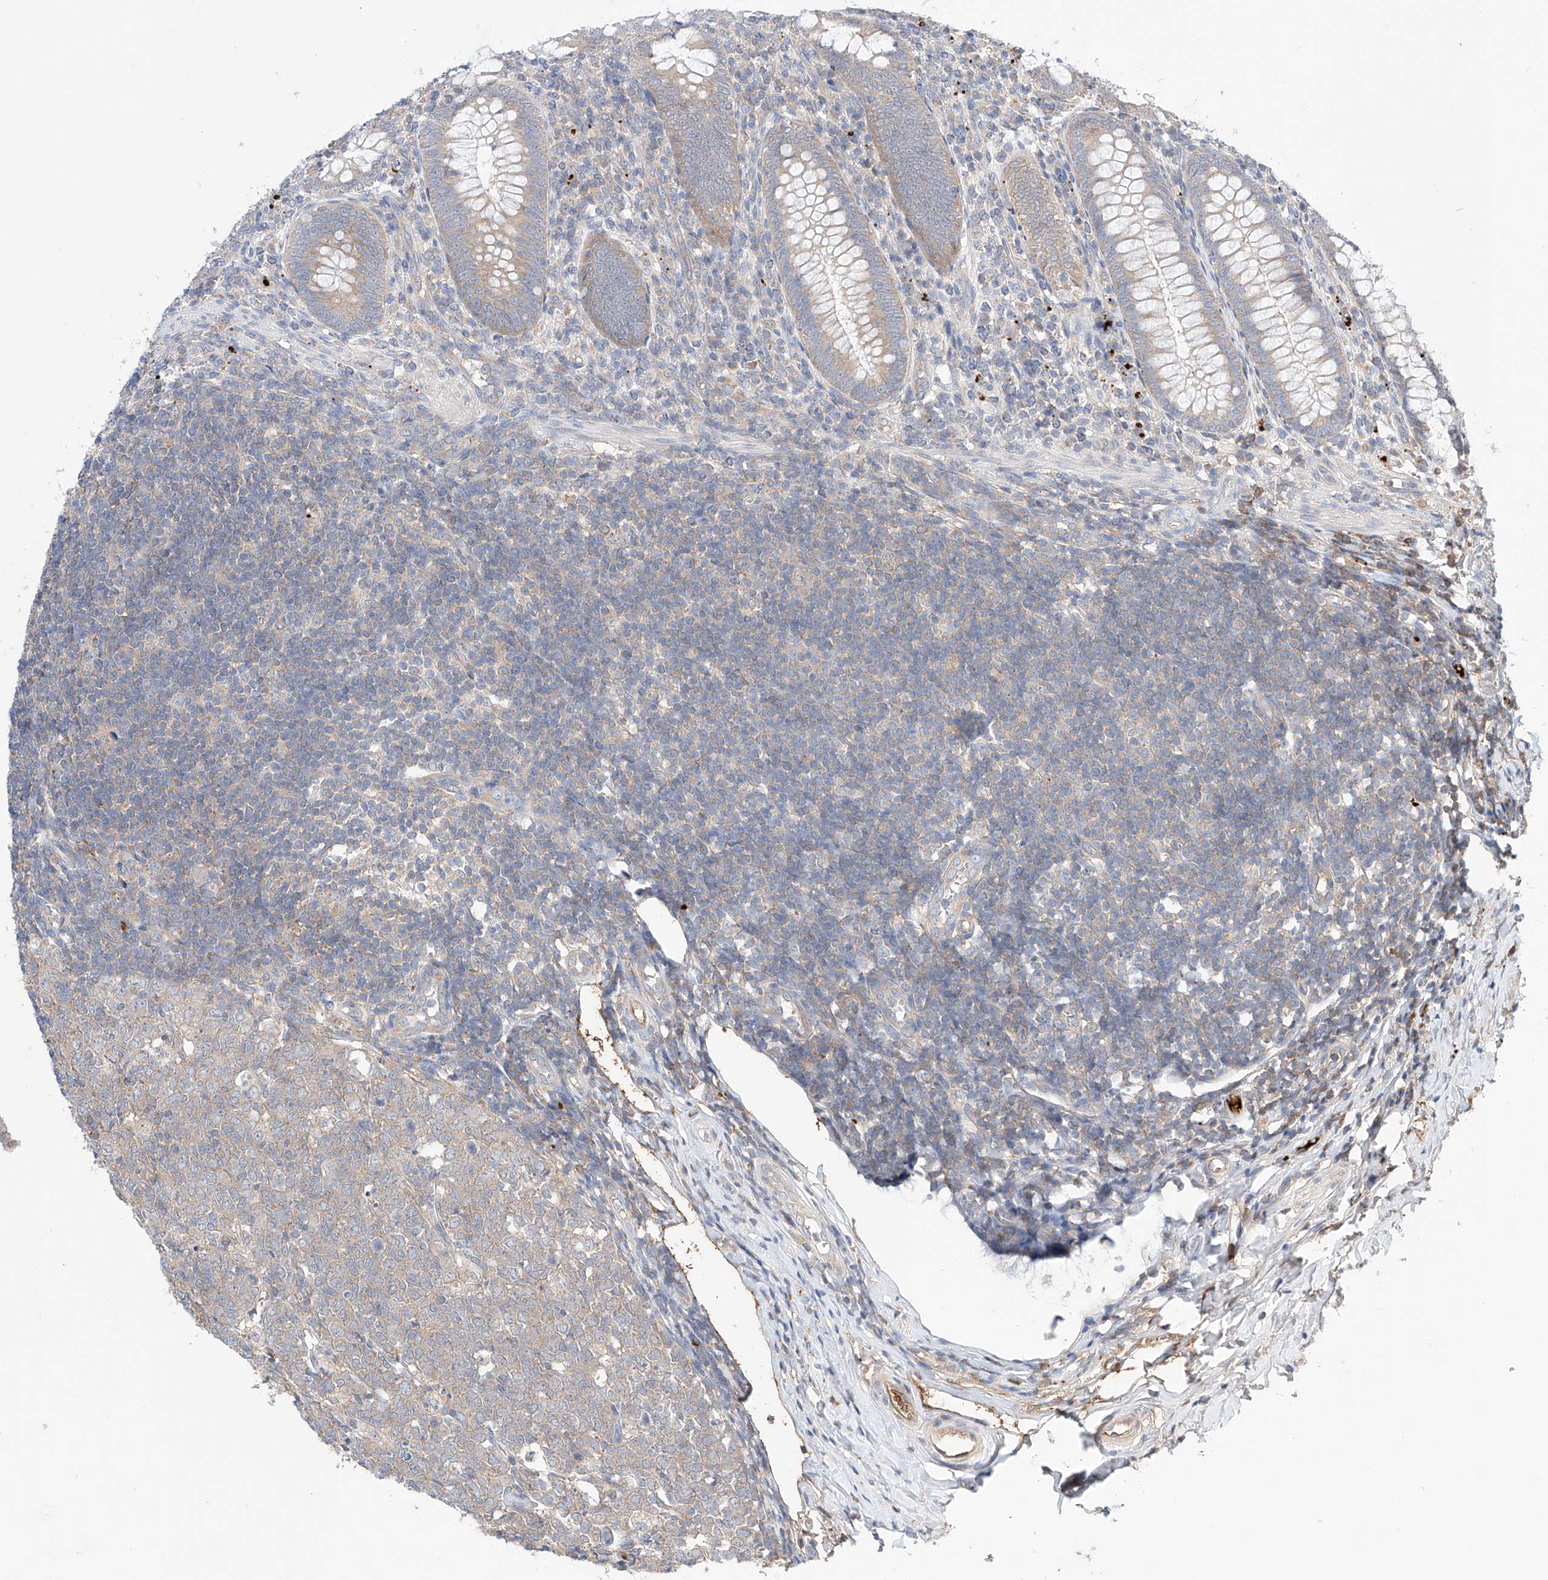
{"staining": {"intensity": "weak", "quantity": "25%-75%", "location": "cytoplasmic/membranous"}, "tissue": "appendix", "cell_type": "Glandular cells", "image_type": "normal", "snomed": [{"axis": "morphology", "description": "Normal tissue, NOS"}, {"axis": "topography", "description": "Appendix"}], "caption": "Protein analysis of benign appendix demonstrates weak cytoplasmic/membranous positivity in approximately 25%-75% of glandular cells. (IHC, brightfield microscopy, high magnification).", "gene": "PGGT1B", "patient": {"sex": "male", "age": 14}}